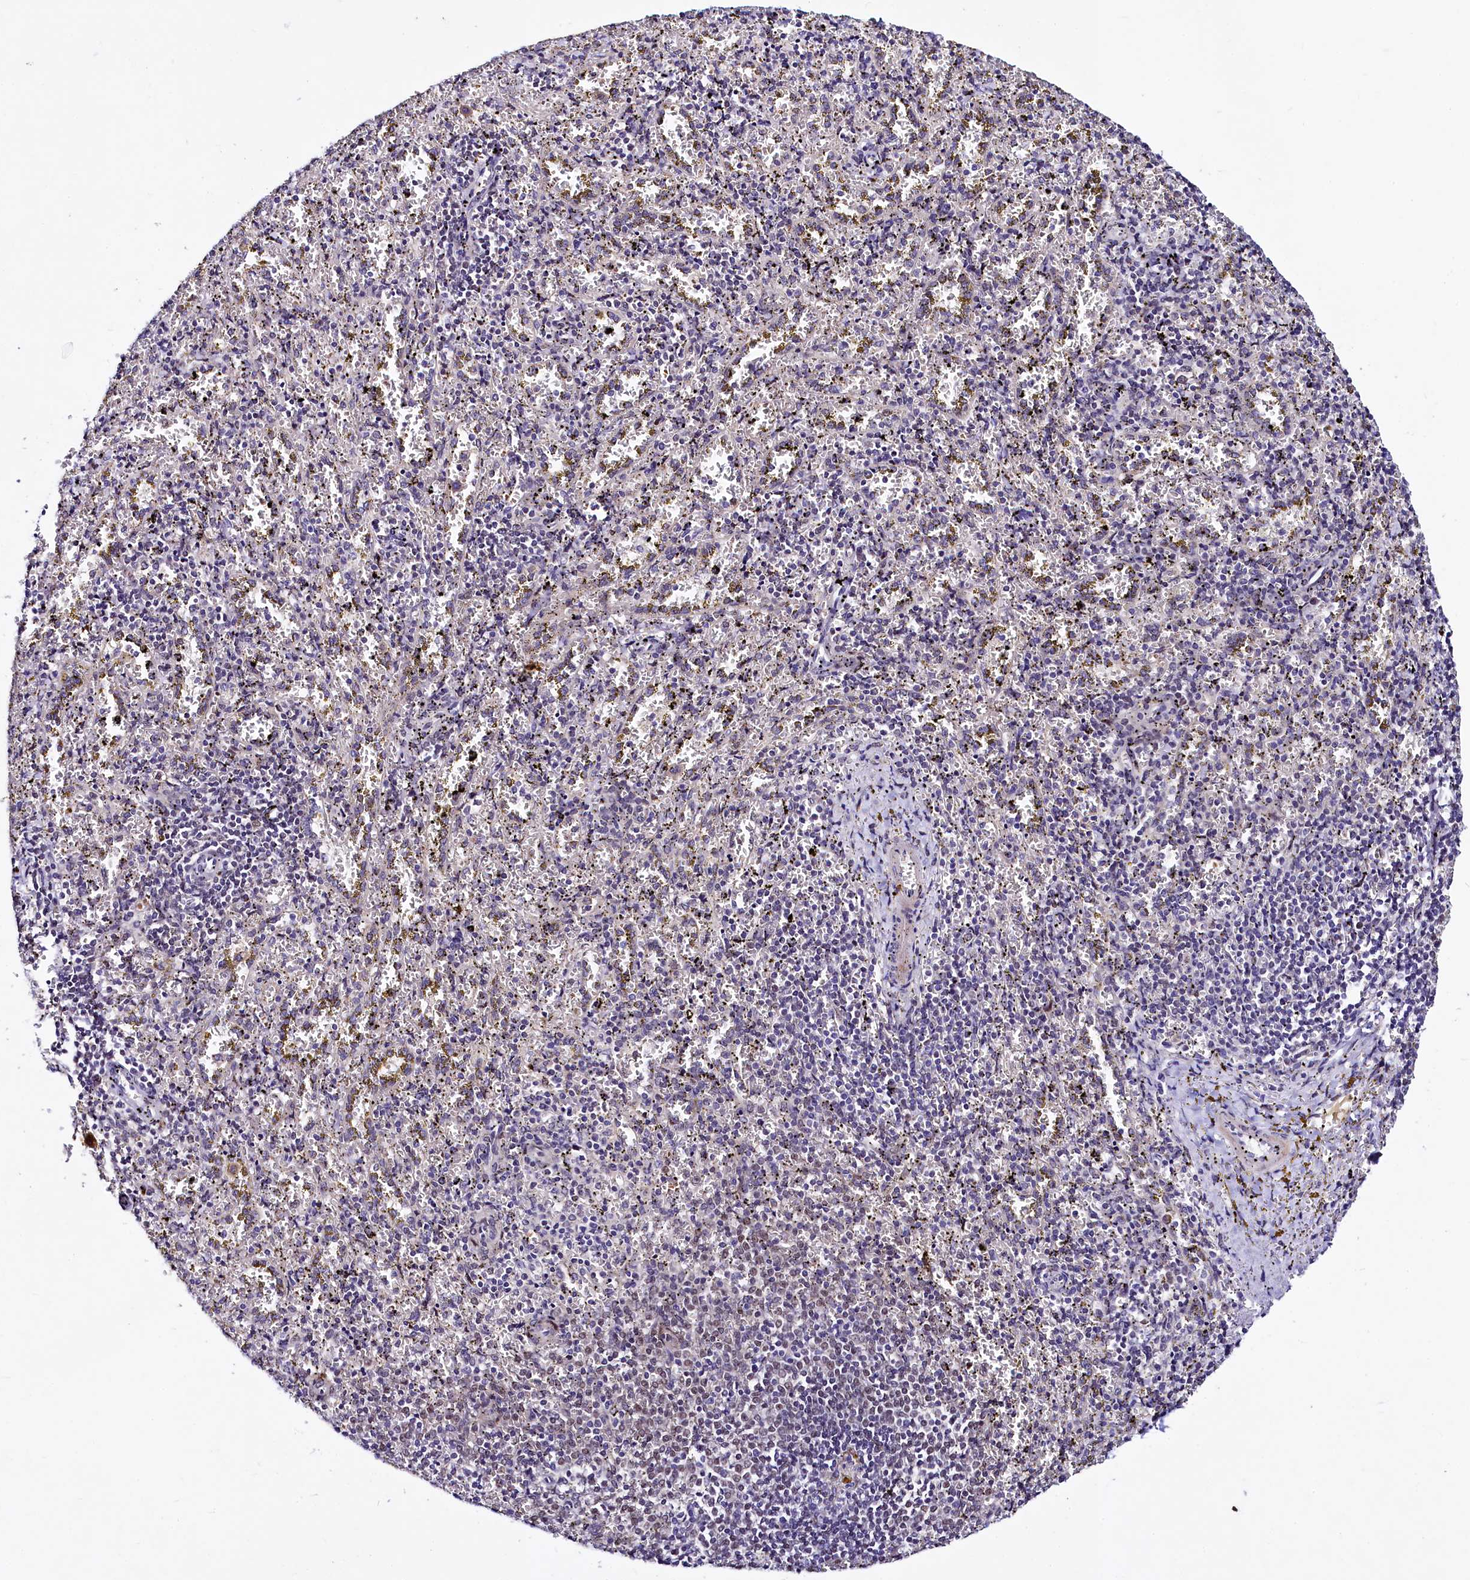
{"staining": {"intensity": "negative", "quantity": "none", "location": "none"}, "tissue": "spleen", "cell_type": "Cells in red pulp", "image_type": "normal", "snomed": [{"axis": "morphology", "description": "Normal tissue, NOS"}, {"axis": "topography", "description": "Spleen"}], "caption": "Spleen stained for a protein using immunohistochemistry (IHC) reveals no staining cells in red pulp.", "gene": "LEUTX", "patient": {"sex": "male", "age": 11}}